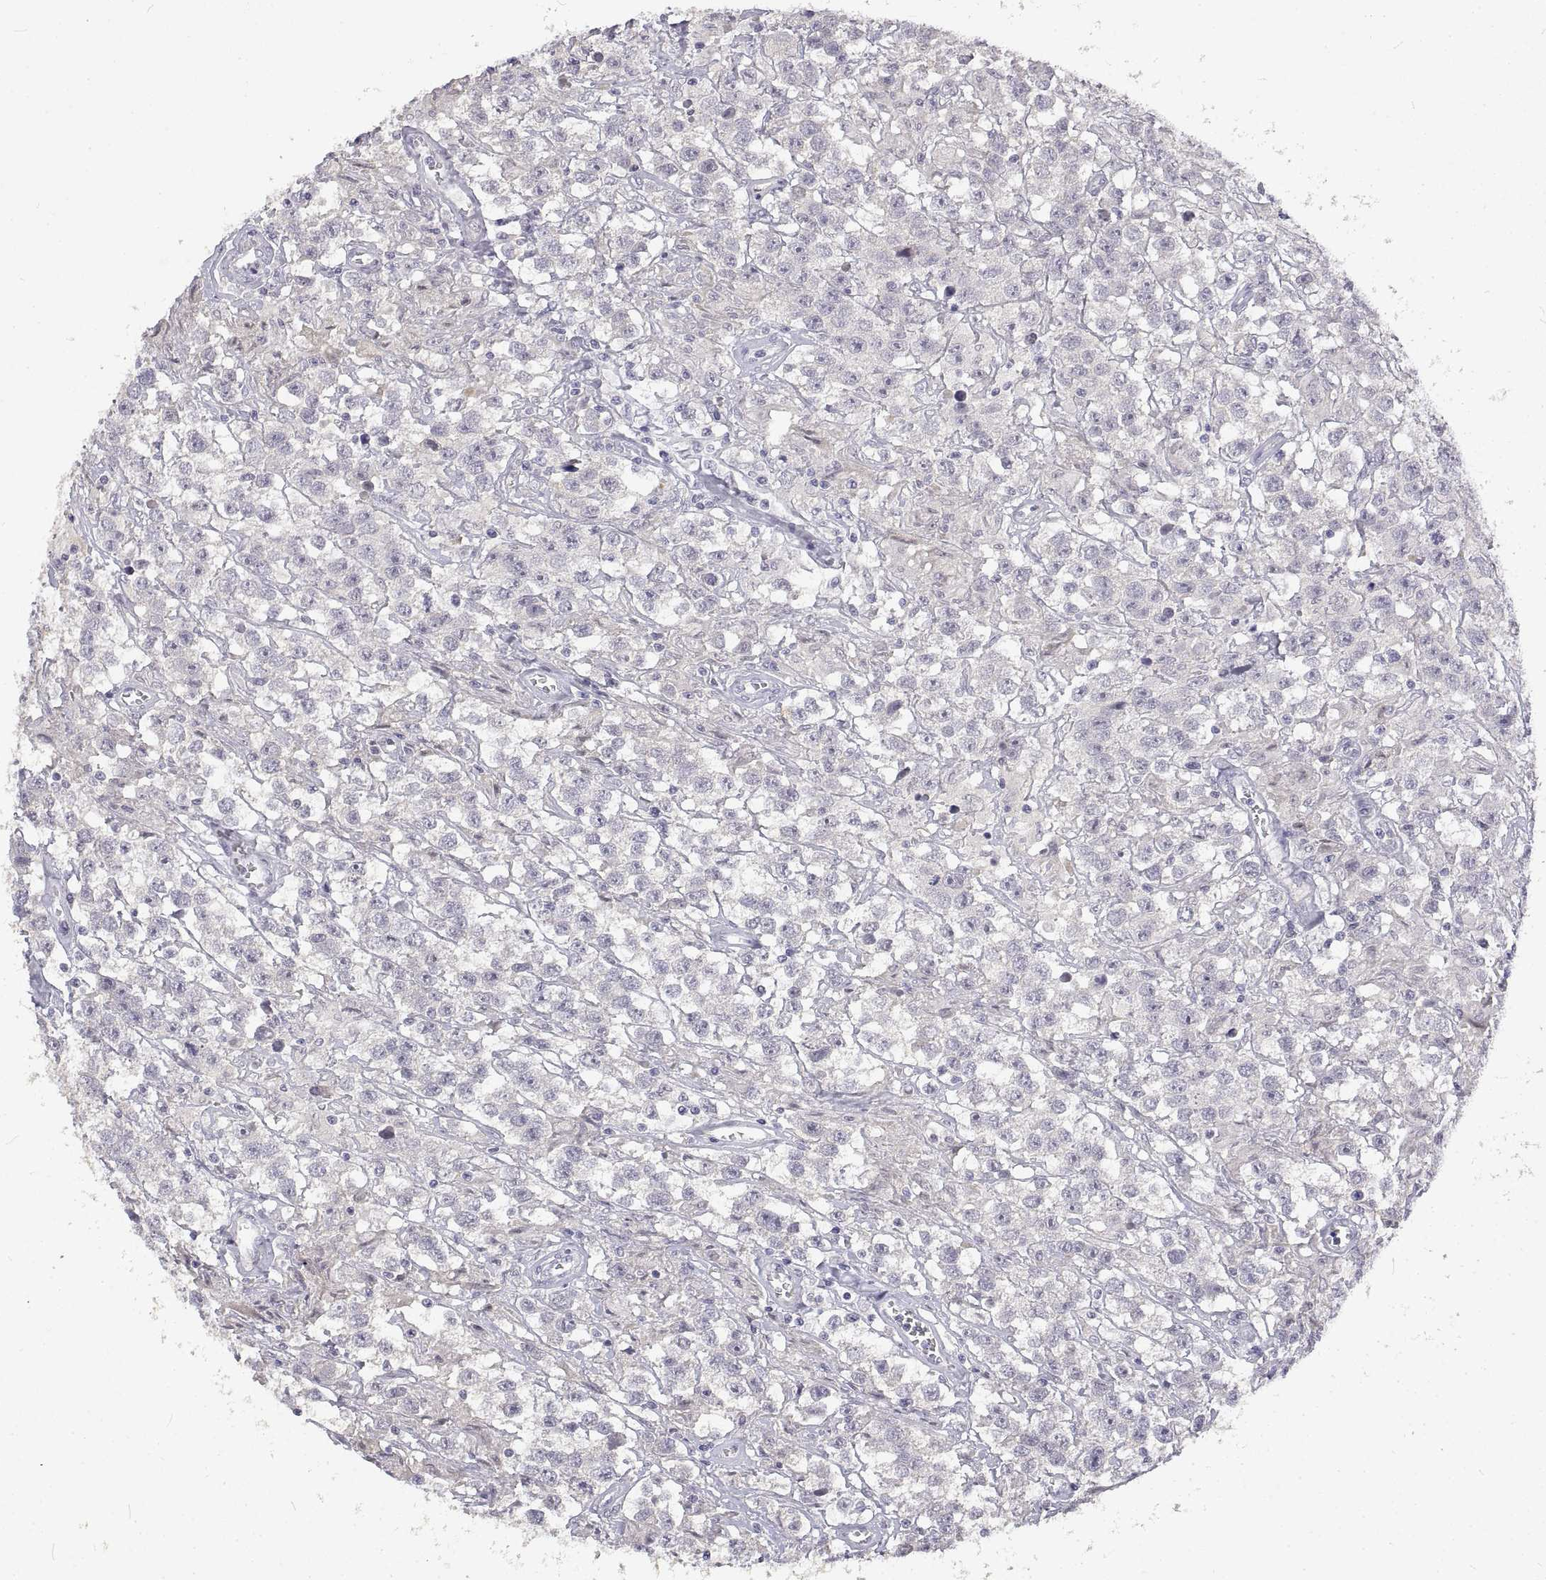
{"staining": {"intensity": "negative", "quantity": "none", "location": "none"}, "tissue": "testis cancer", "cell_type": "Tumor cells", "image_type": "cancer", "snomed": [{"axis": "morphology", "description": "Seminoma, NOS"}, {"axis": "topography", "description": "Testis"}], "caption": "The image shows no staining of tumor cells in testis seminoma.", "gene": "ANO2", "patient": {"sex": "male", "age": 43}}